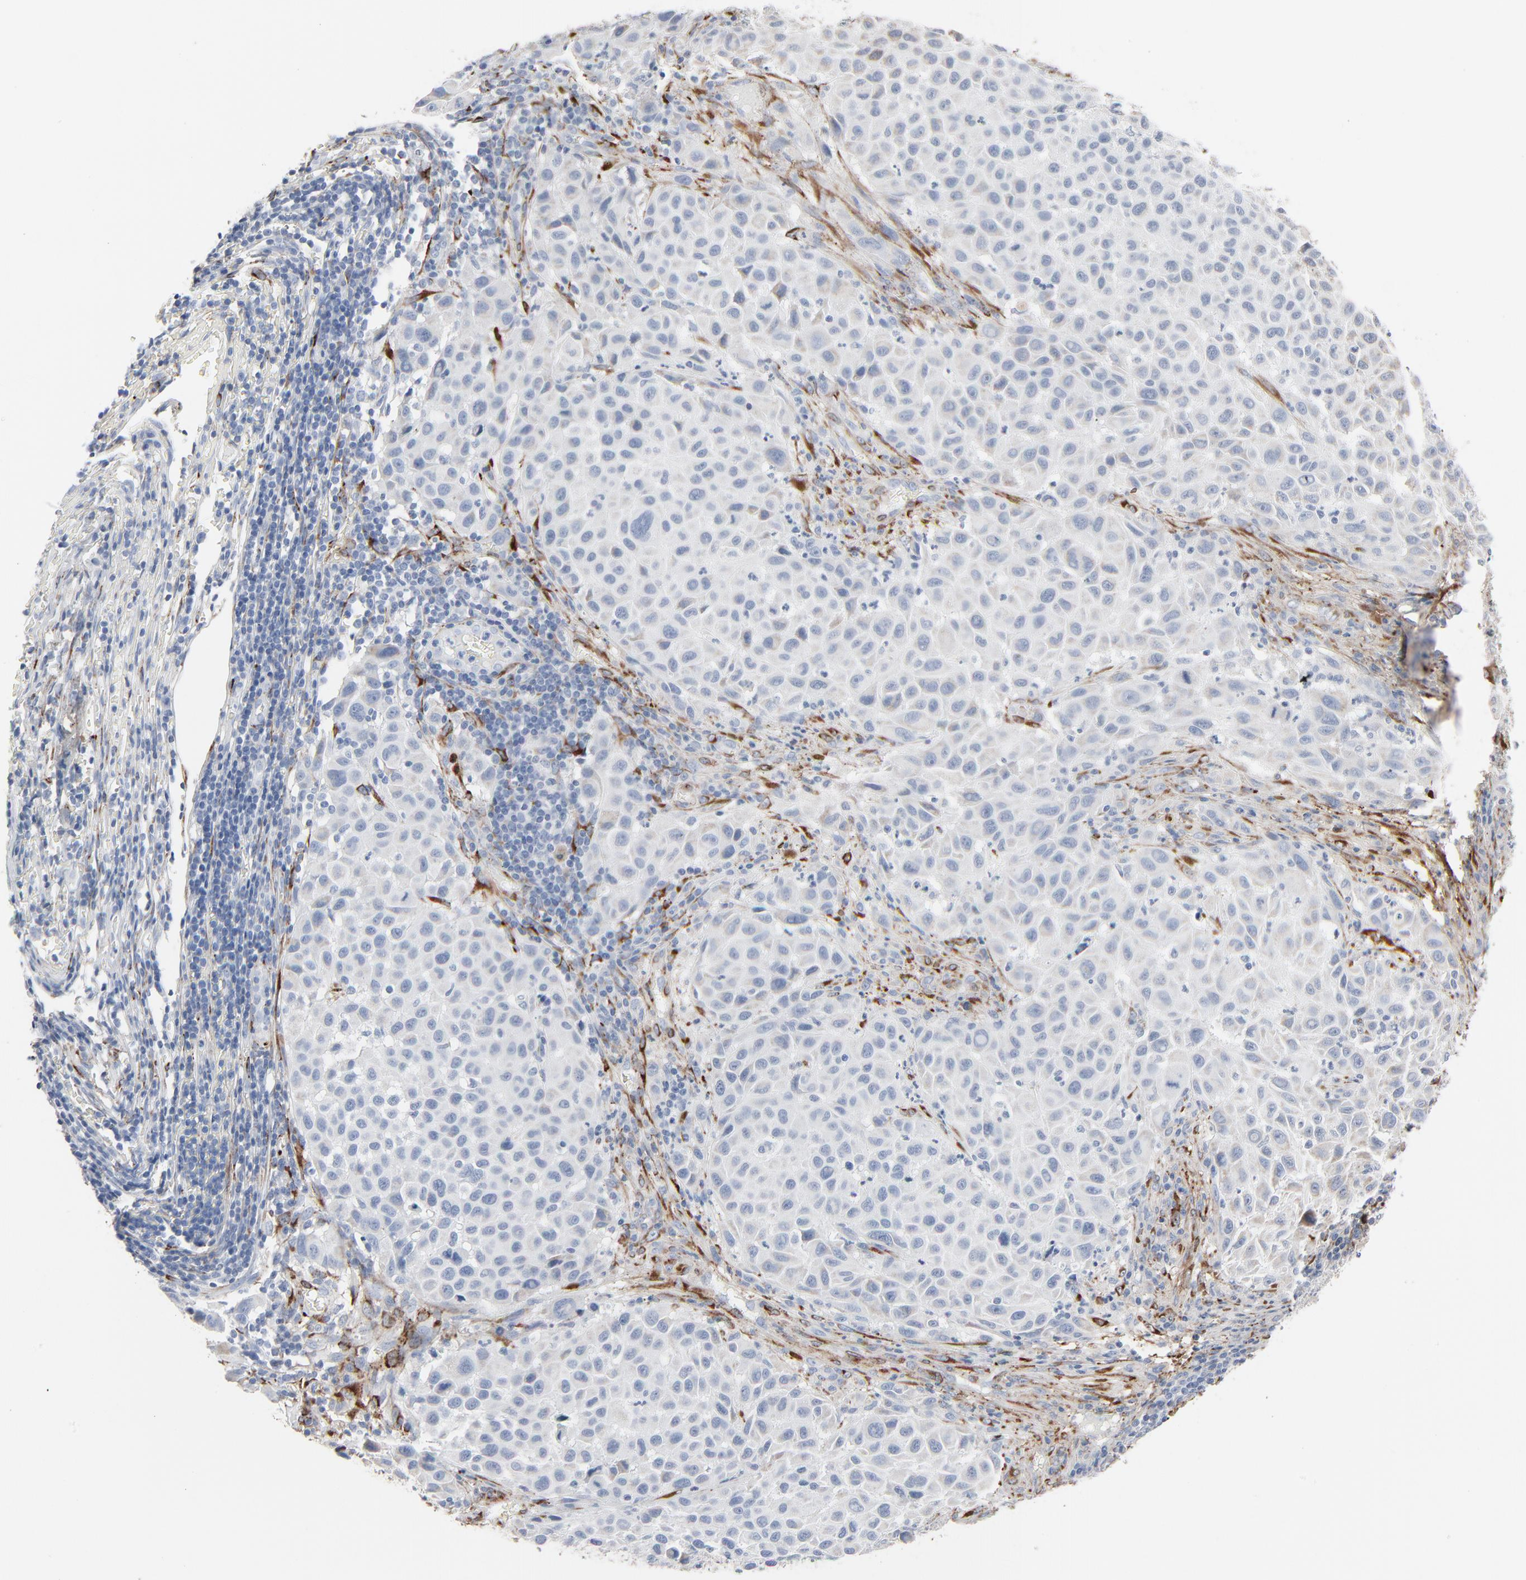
{"staining": {"intensity": "moderate", "quantity": "25%-75%", "location": "cytoplasmic/membranous"}, "tissue": "melanoma", "cell_type": "Tumor cells", "image_type": "cancer", "snomed": [{"axis": "morphology", "description": "Malignant melanoma, Metastatic site"}, {"axis": "topography", "description": "Lymph node"}], "caption": "Tumor cells exhibit medium levels of moderate cytoplasmic/membranous expression in approximately 25%-75% of cells in human melanoma.", "gene": "BGN", "patient": {"sex": "male", "age": 61}}